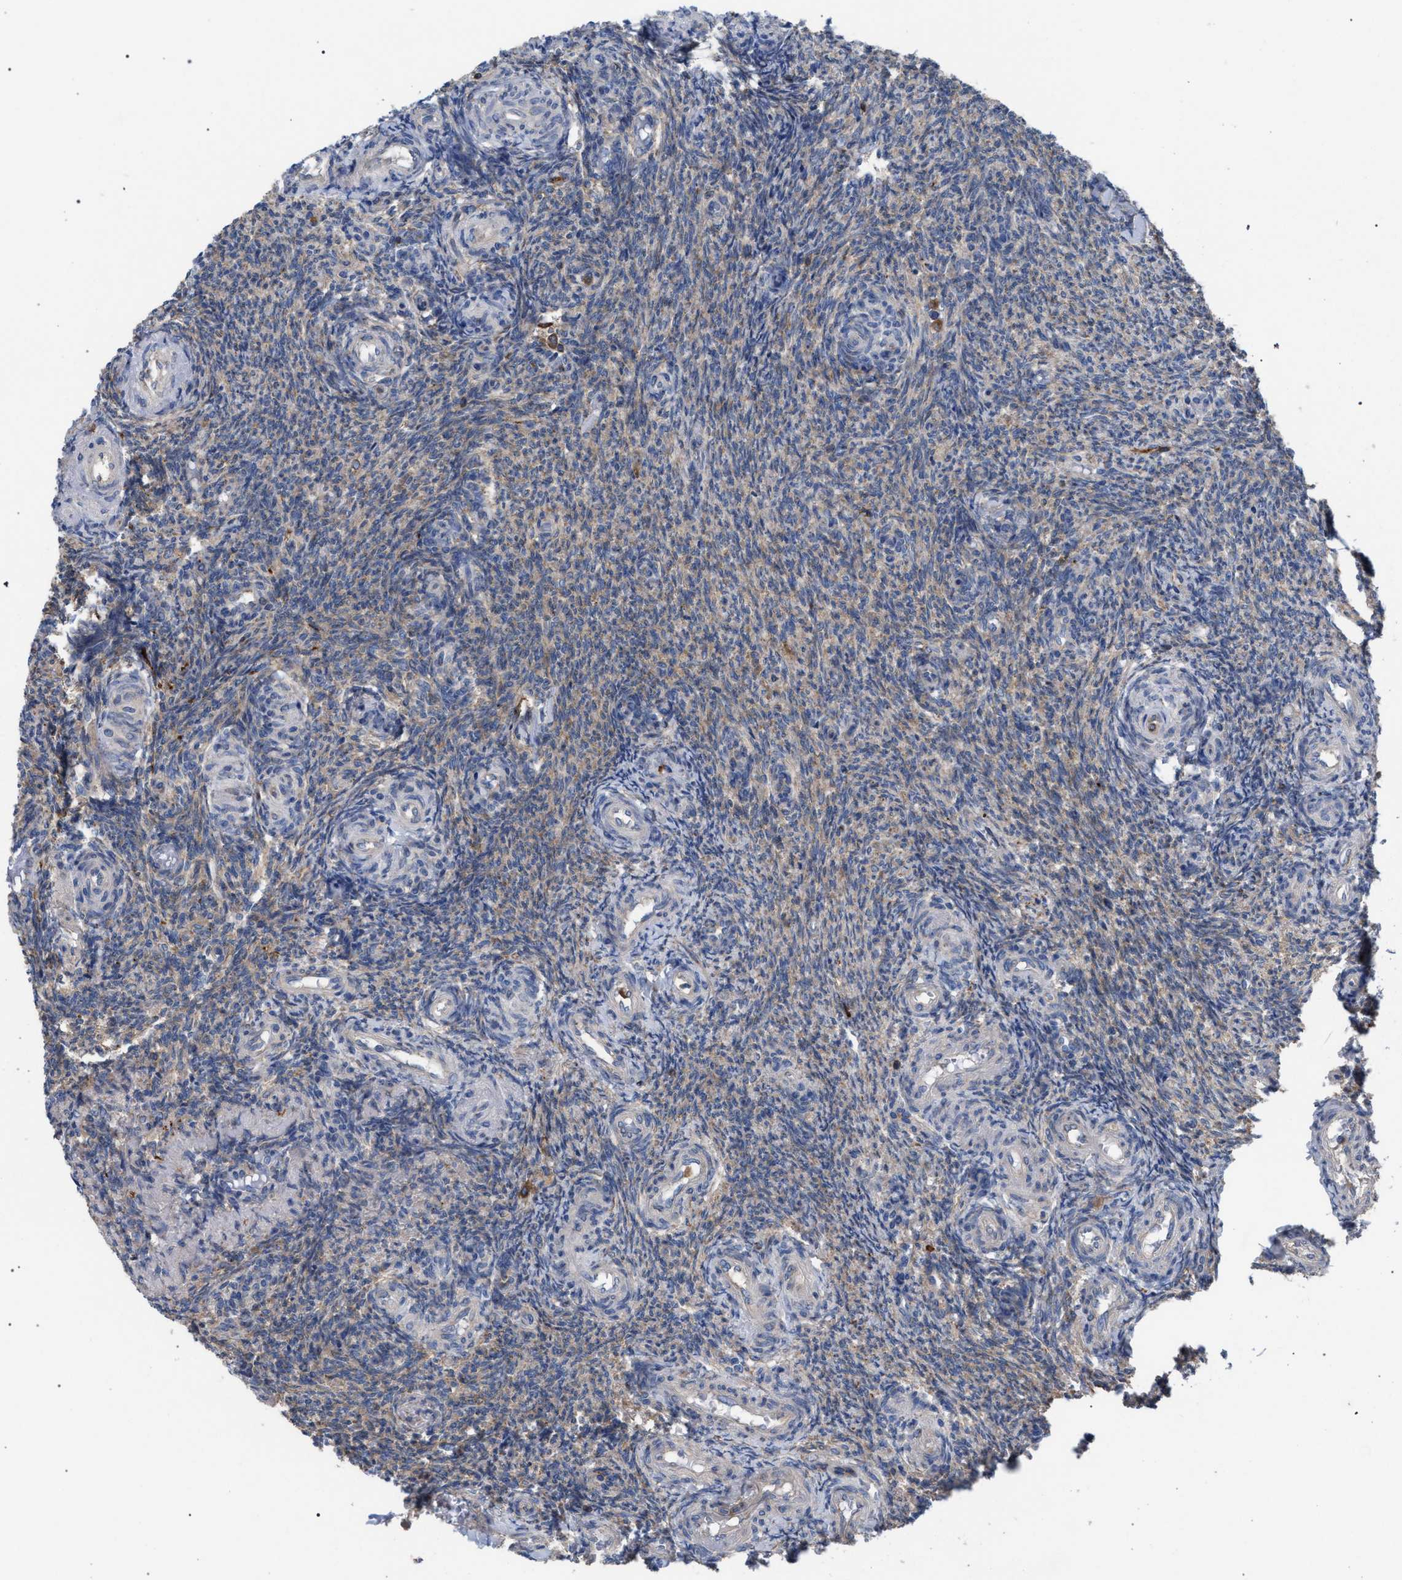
{"staining": {"intensity": "weak", "quantity": "25%-75%", "location": "cytoplasmic/membranous"}, "tissue": "ovary", "cell_type": "Ovarian stroma cells", "image_type": "normal", "snomed": [{"axis": "morphology", "description": "Normal tissue, NOS"}, {"axis": "topography", "description": "Ovary"}], "caption": "Brown immunohistochemical staining in normal ovary demonstrates weak cytoplasmic/membranous staining in about 25%-75% of ovarian stroma cells. (DAB = brown stain, brightfield microscopy at high magnification).", "gene": "CDR2L", "patient": {"sex": "female", "age": 41}}